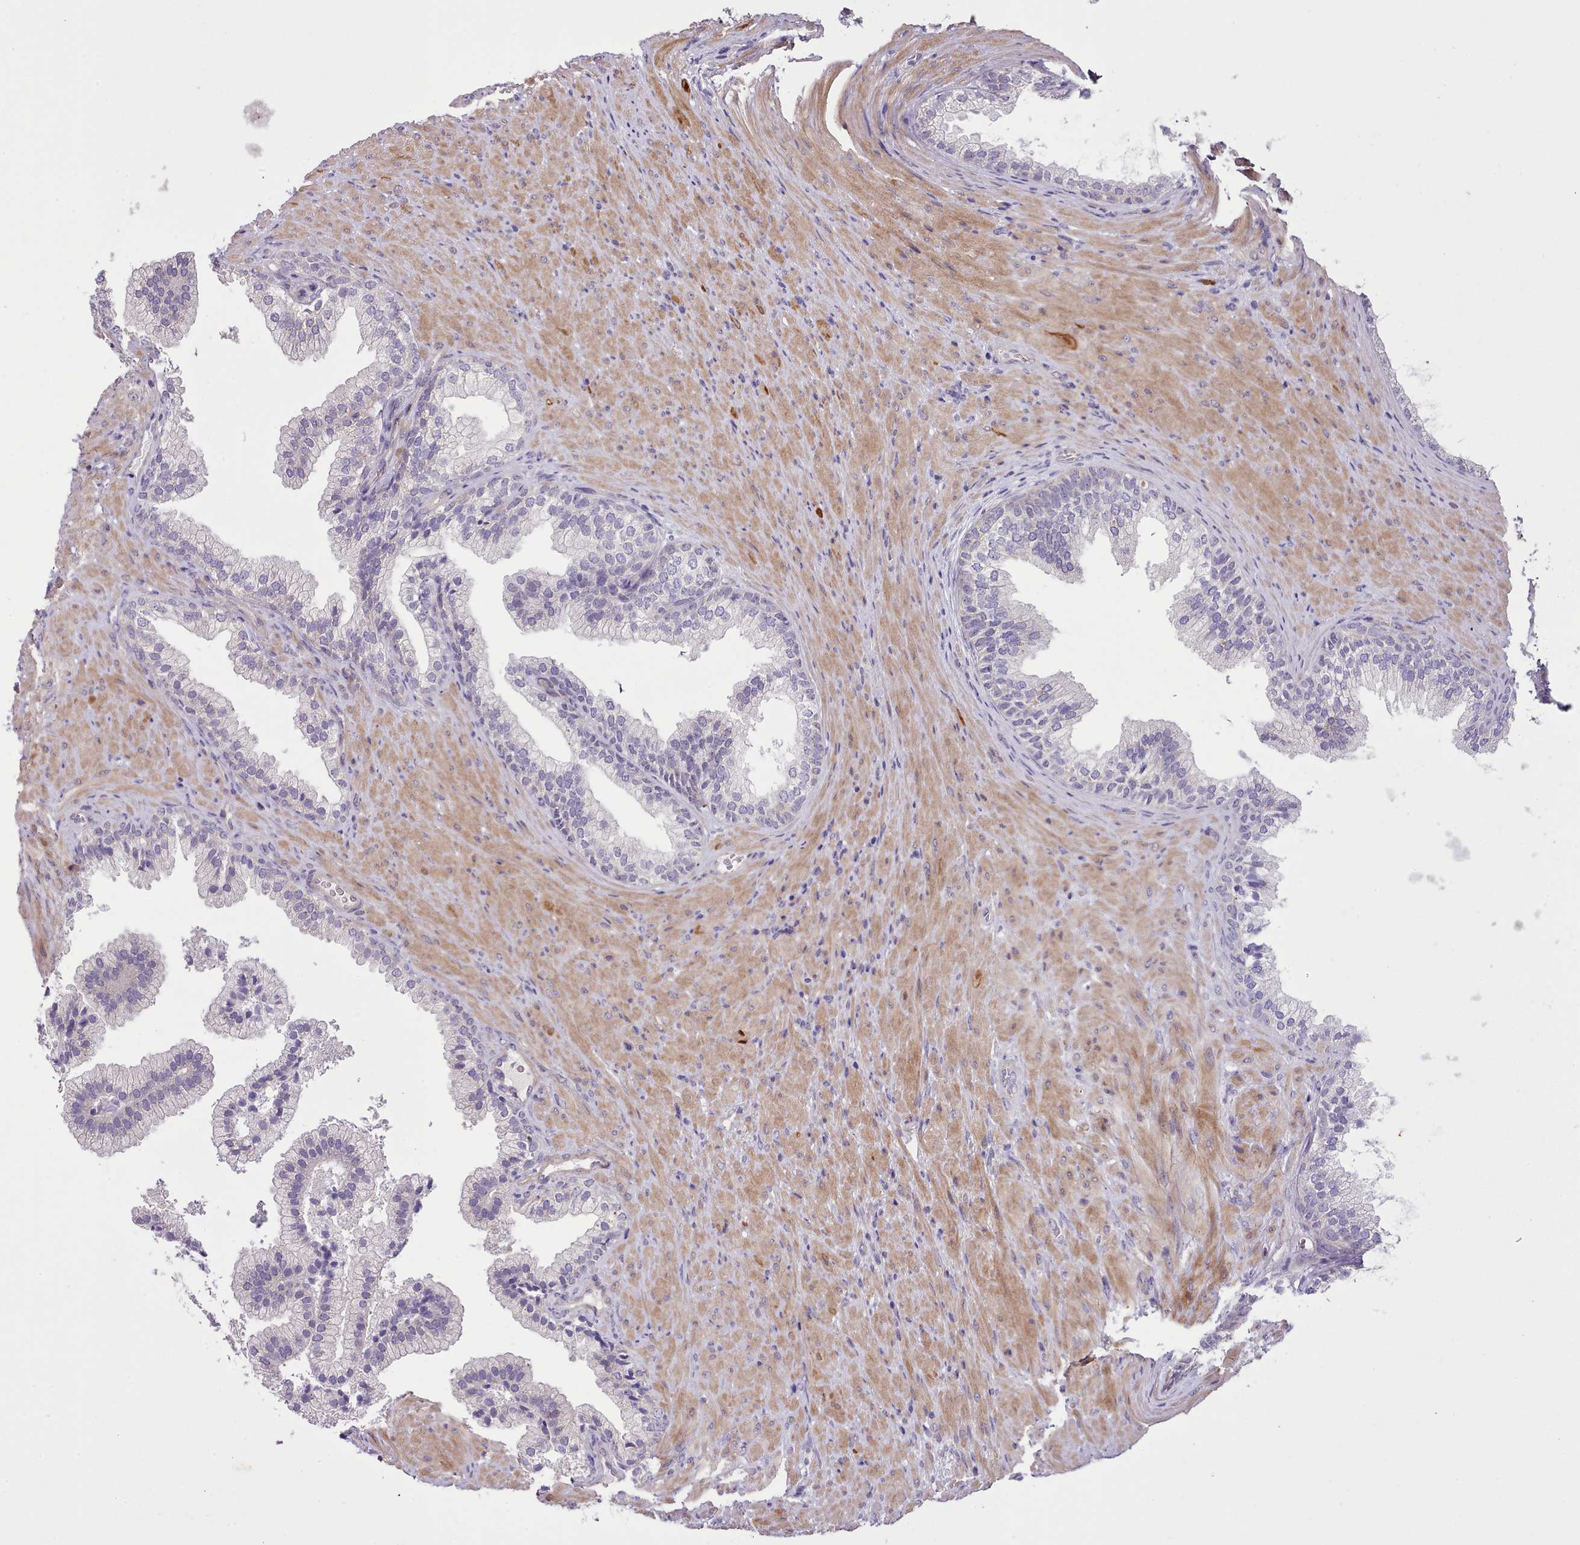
{"staining": {"intensity": "negative", "quantity": "none", "location": "none"}, "tissue": "prostate", "cell_type": "Glandular cells", "image_type": "normal", "snomed": [{"axis": "morphology", "description": "Normal tissue, NOS"}, {"axis": "topography", "description": "Prostate"}], "caption": "This photomicrograph is of normal prostate stained with immunohistochemistry to label a protein in brown with the nuclei are counter-stained blue. There is no staining in glandular cells.", "gene": "SETX", "patient": {"sex": "male", "age": 76}}